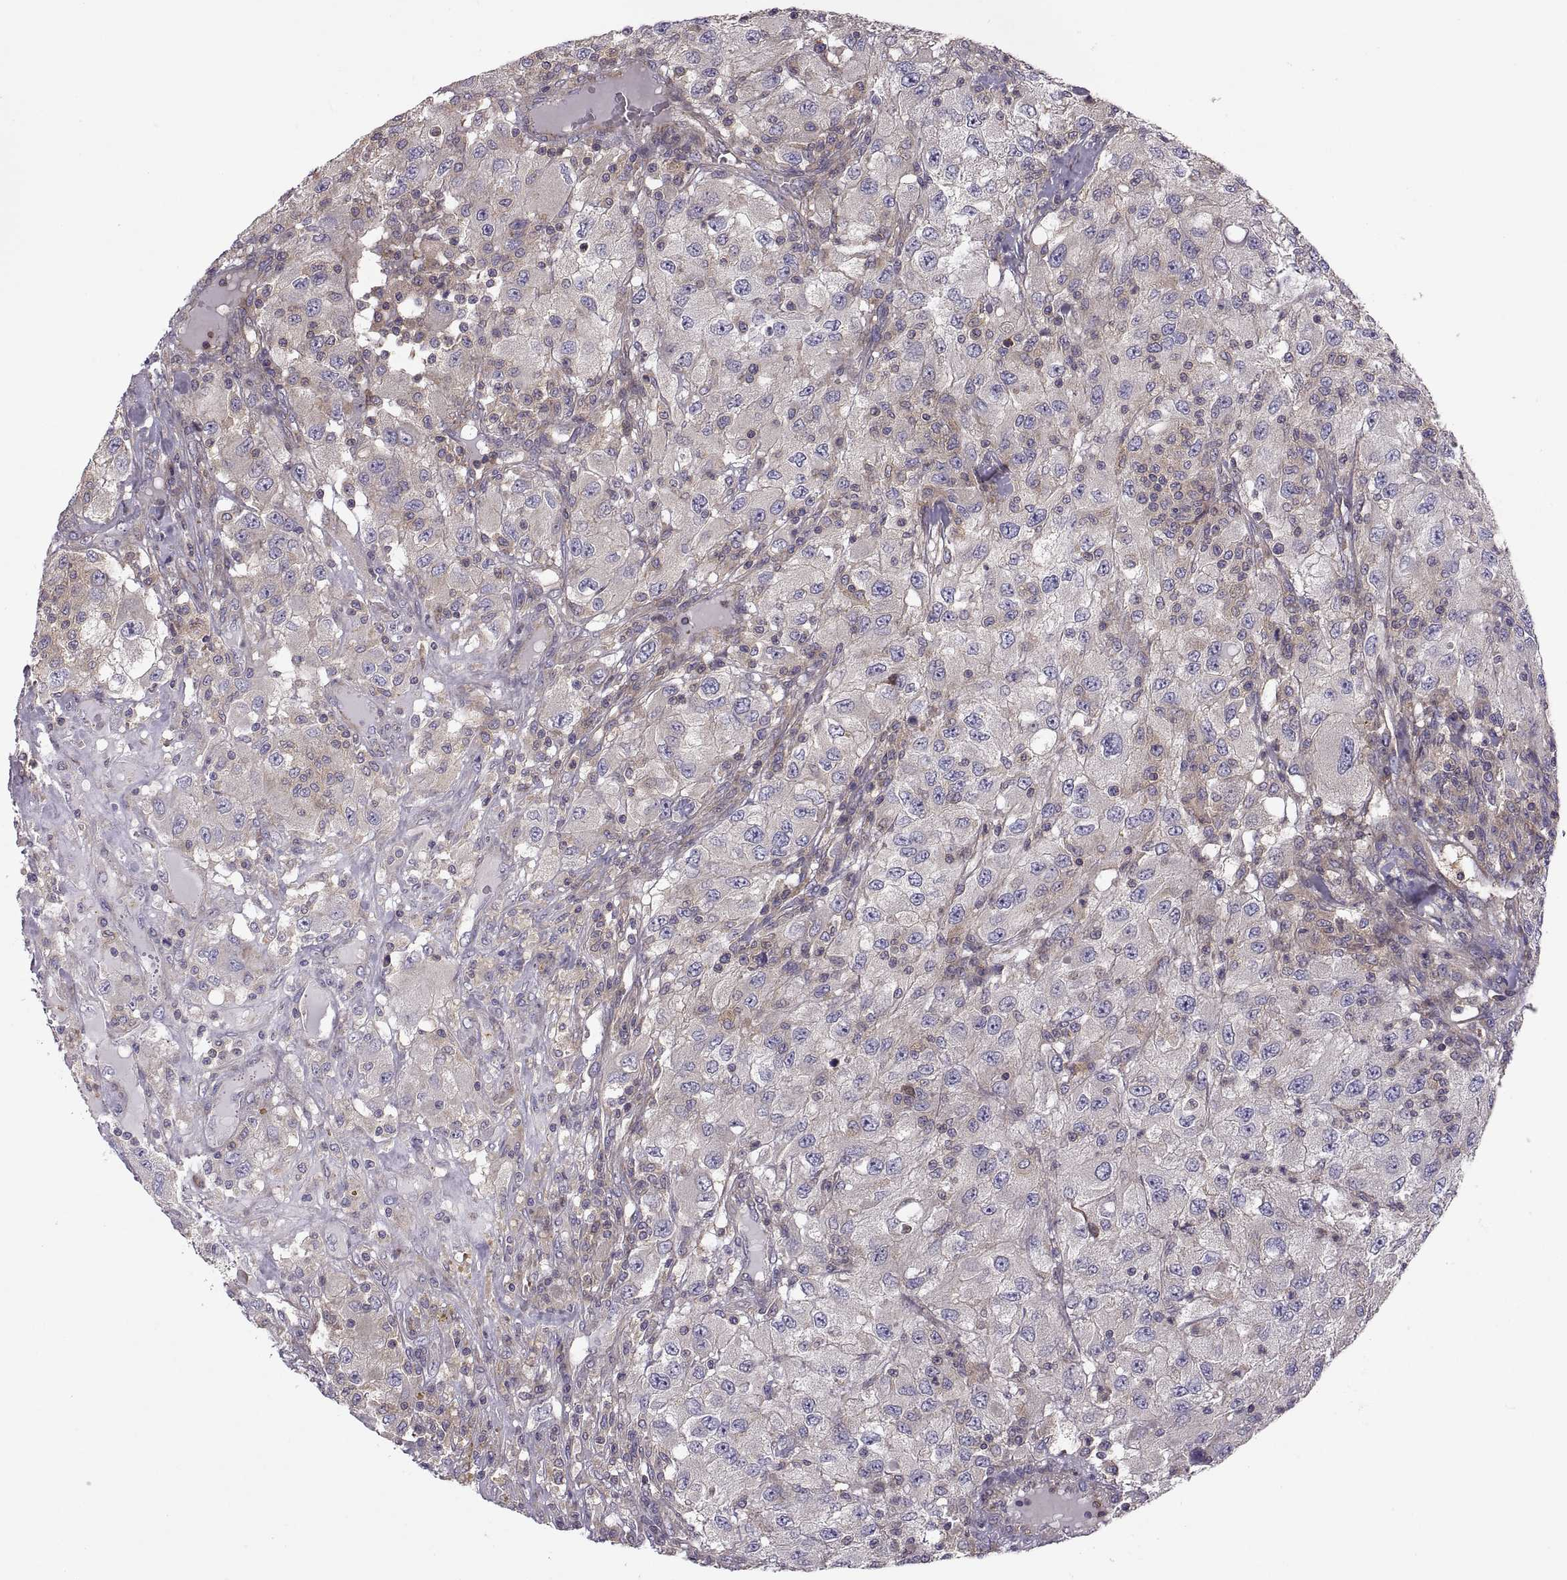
{"staining": {"intensity": "weak", "quantity": "<25%", "location": "cytoplasmic/membranous"}, "tissue": "renal cancer", "cell_type": "Tumor cells", "image_type": "cancer", "snomed": [{"axis": "morphology", "description": "Adenocarcinoma, NOS"}, {"axis": "topography", "description": "Kidney"}], "caption": "The photomicrograph demonstrates no staining of tumor cells in renal adenocarcinoma.", "gene": "SPATA32", "patient": {"sex": "female", "age": 67}}